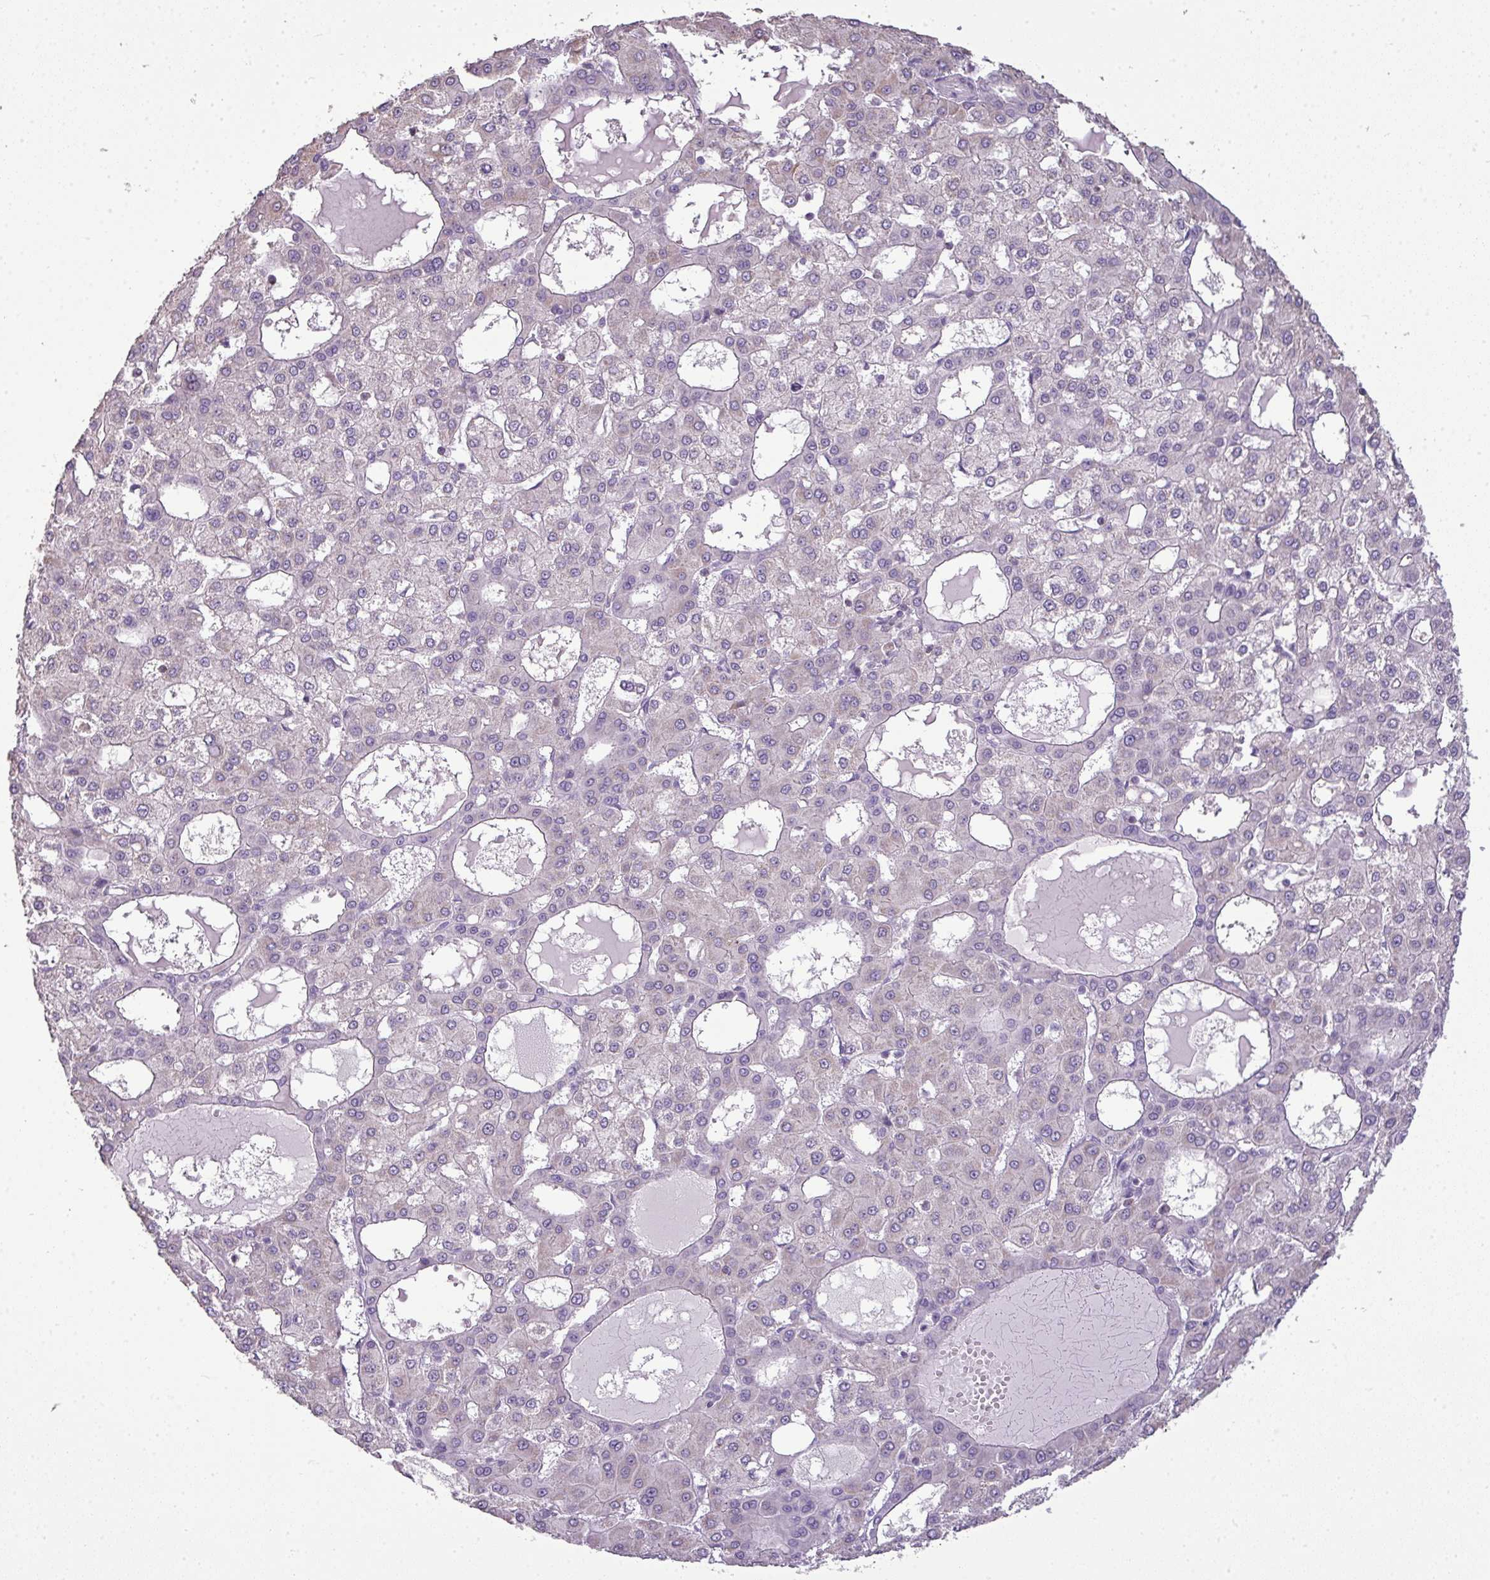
{"staining": {"intensity": "weak", "quantity": "25%-75%", "location": "cytoplasmic/membranous"}, "tissue": "liver cancer", "cell_type": "Tumor cells", "image_type": "cancer", "snomed": [{"axis": "morphology", "description": "Carcinoma, Hepatocellular, NOS"}, {"axis": "topography", "description": "Liver"}], "caption": "Immunohistochemical staining of human liver cancer (hepatocellular carcinoma) reveals weak cytoplasmic/membranous protein positivity in approximately 25%-75% of tumor cells. (brown staining indicates protein expression, while blue staining denotes nuclei).", "gene": "LY9", "patient": {"sex": "male", "age": 47}}